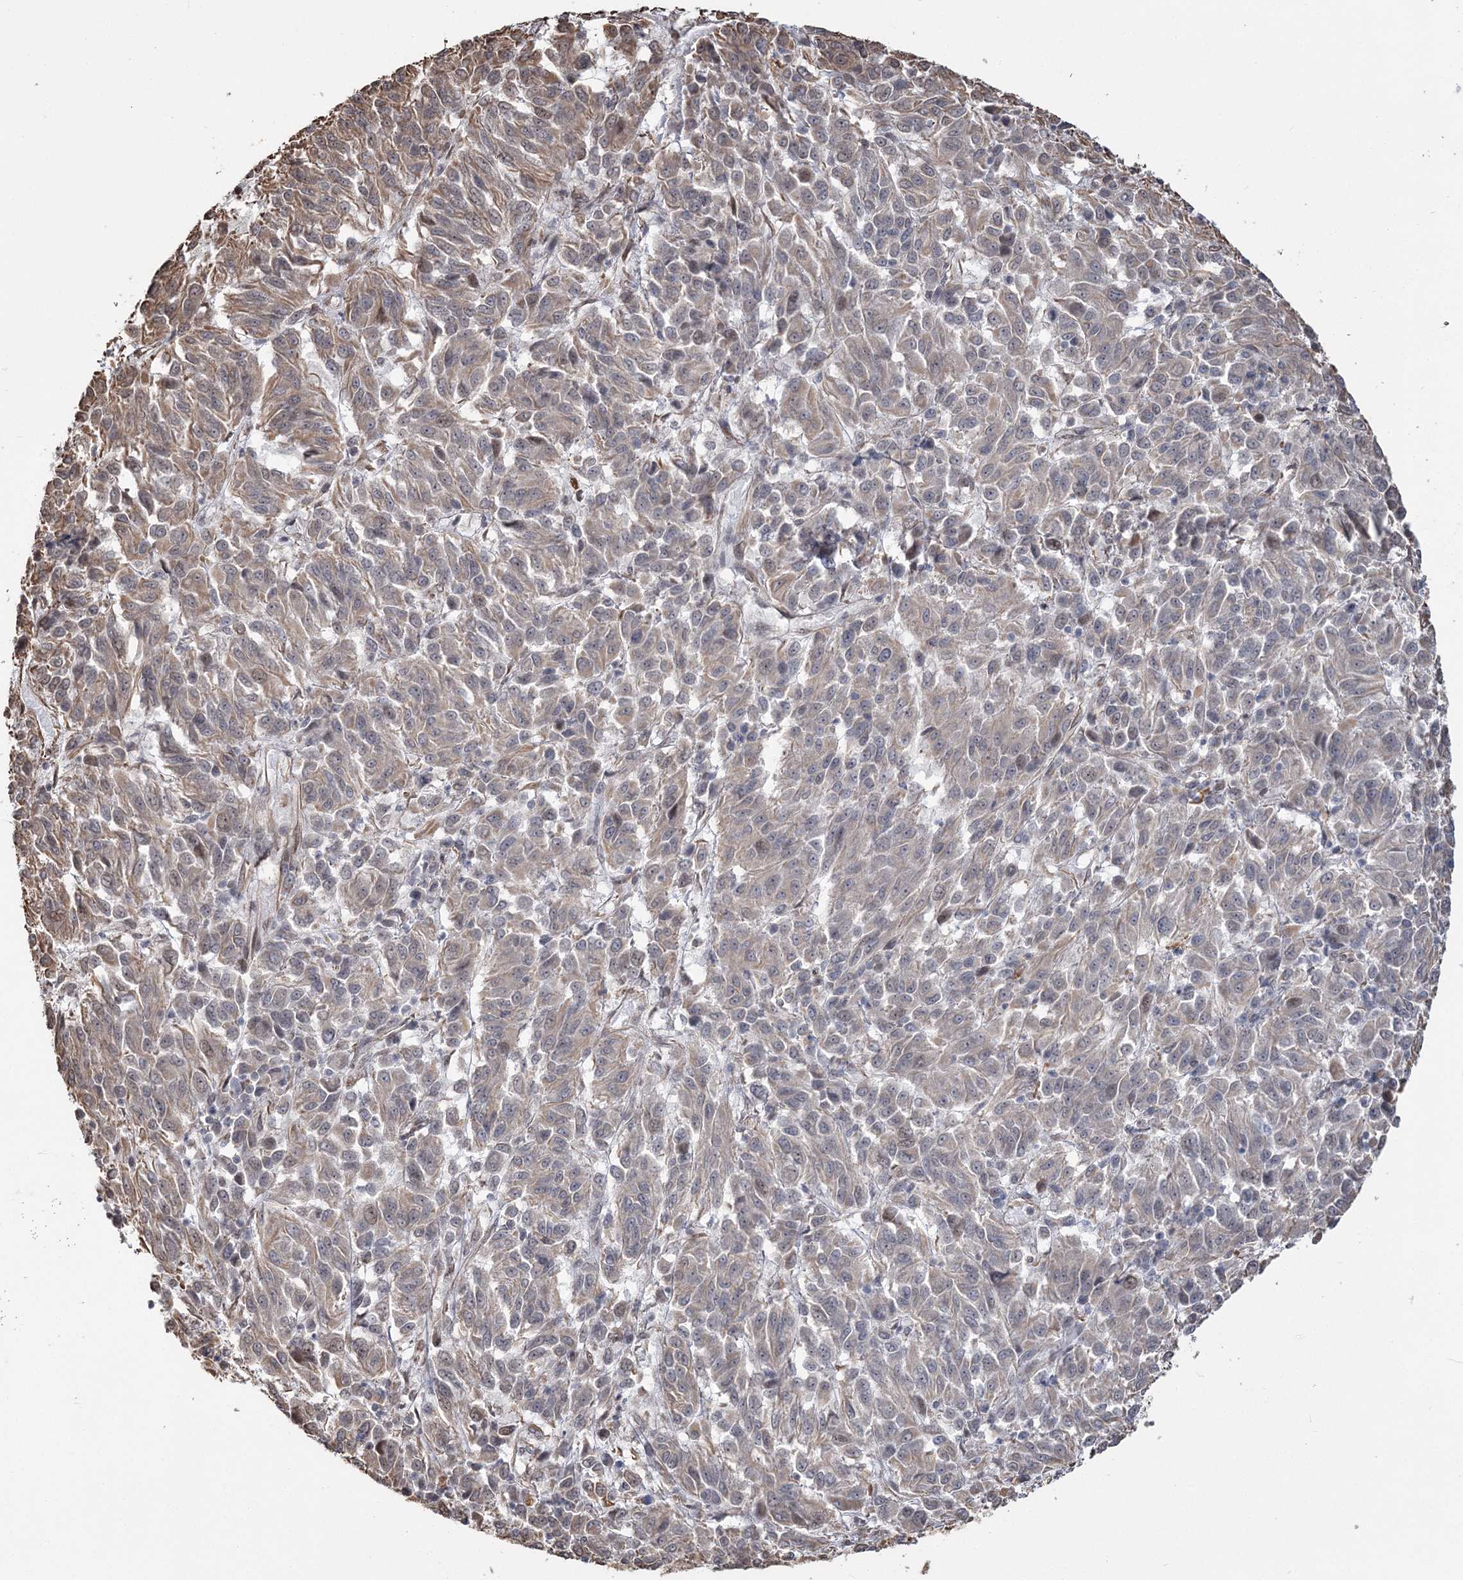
{"staining": {"intensity": "weak", "quantity": "<25%", "location": "cytoplasmic/membranous"}, "tissue": "melanoma", "cell_type": "Tumor cells", "image_type": "cancer", "snomed": [{"axis": "morphology", "description": "Malignant melanoma, Metastatic site"}, {"axis": "topography", "description": "Lung"}], "caption": "DAB (3,3'-diaminobenzidine) immunohistochemical staining of human melanoma demonstrates no significant staining in tumor cells. (Stains: DAB IHC with hematoxylin counter stain, Microscopy: brightfield microscopy at high magnification).", "gene": "ATP11B", "patient": {"sex": "male", "age": 64}}